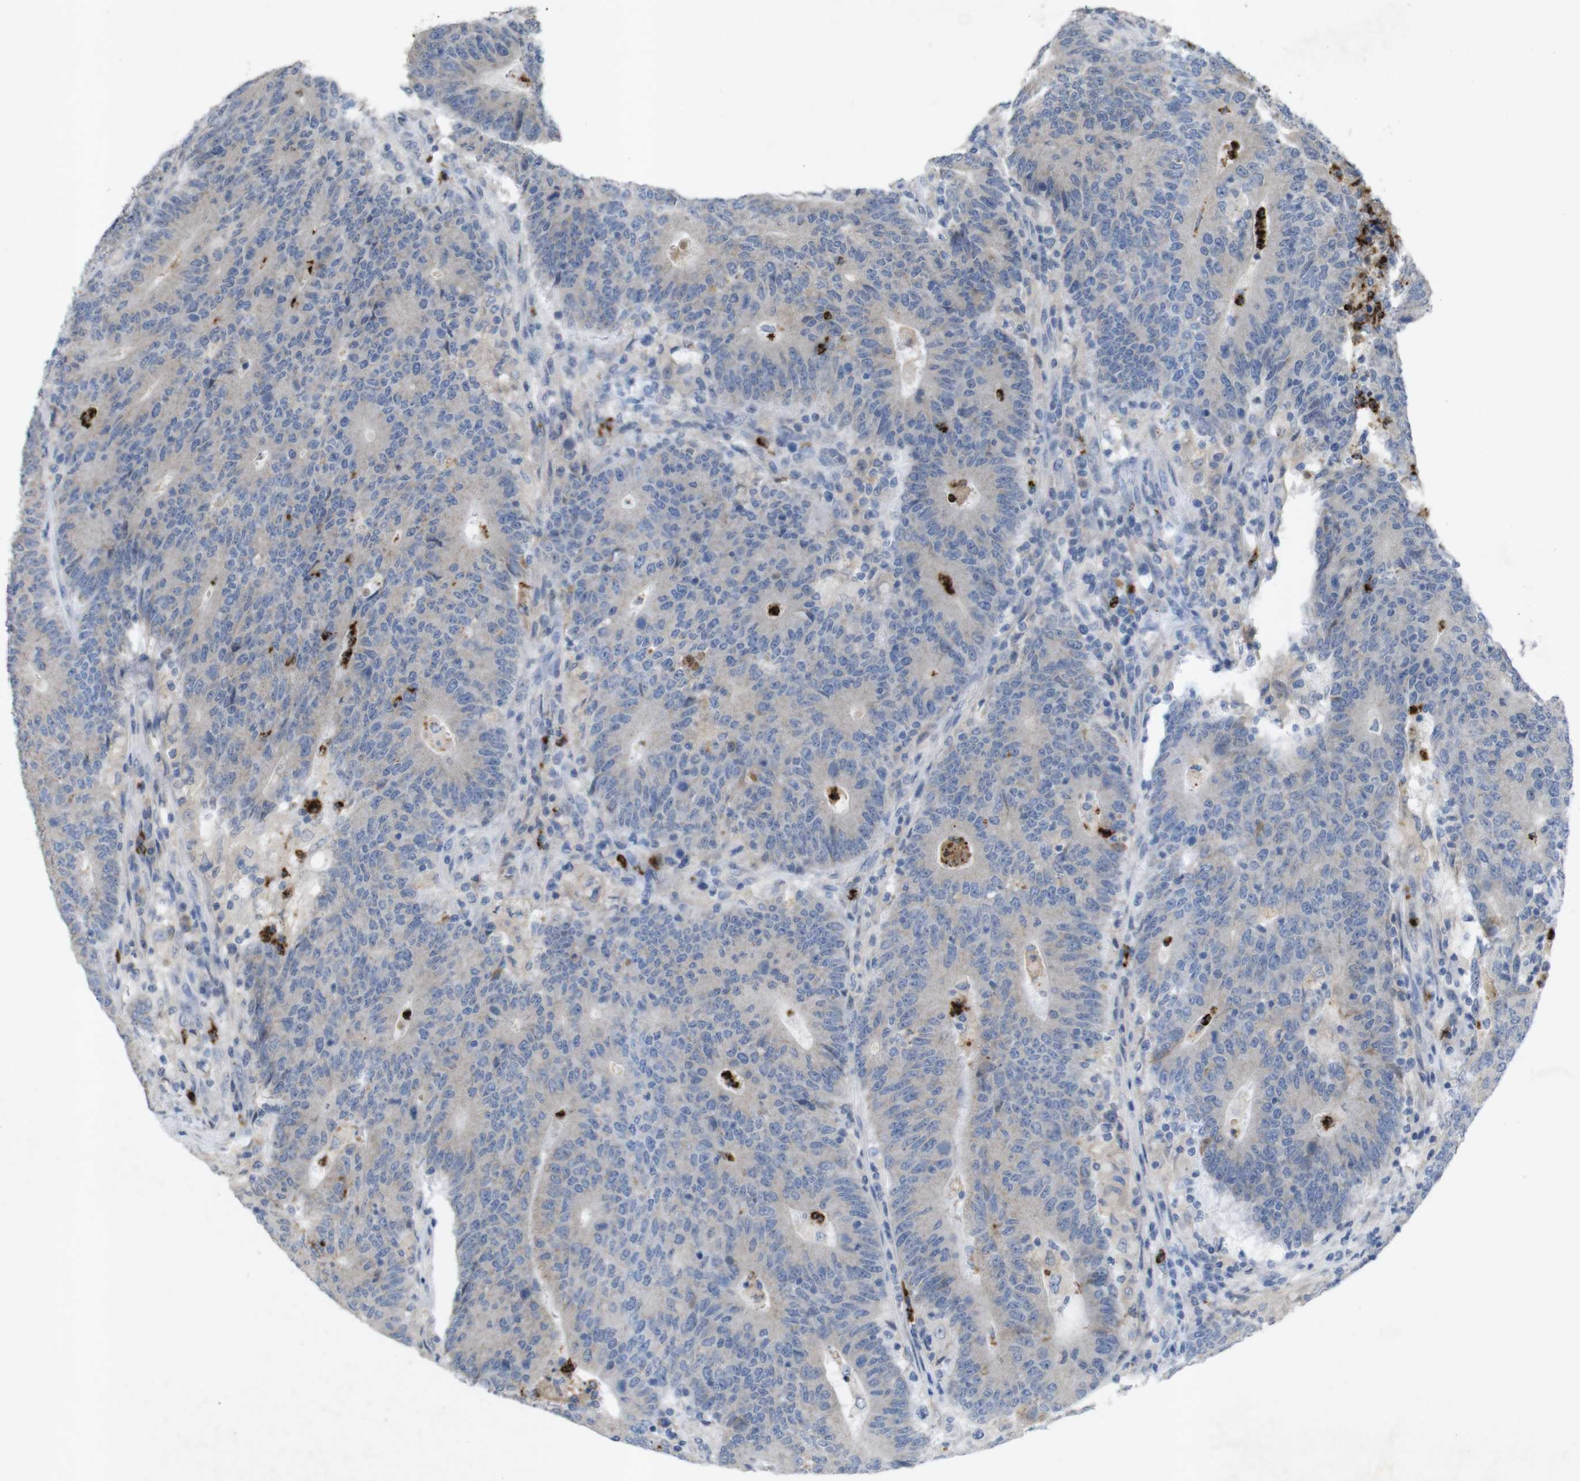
{"staining": {"intensity": "negative", "quantity": "none", "location": "none"}, "tissue": "colorectal cancer", "cell_type": "Tumor cells", "image_type": "cancer", "snomed": [{"axis": "morphology", "description": "Normal tissue, NOS"}, {"axis": "morphology", "description": "Adenocarcinoma, NOS"}, {"axis": "topography", "description": "Colon"}], "caption": "A micrograph of human colorectal cancer is negative for staining in tumor cells.", "gene": "TSPAN14", "patient": {"sex": "female", "age": 75}}